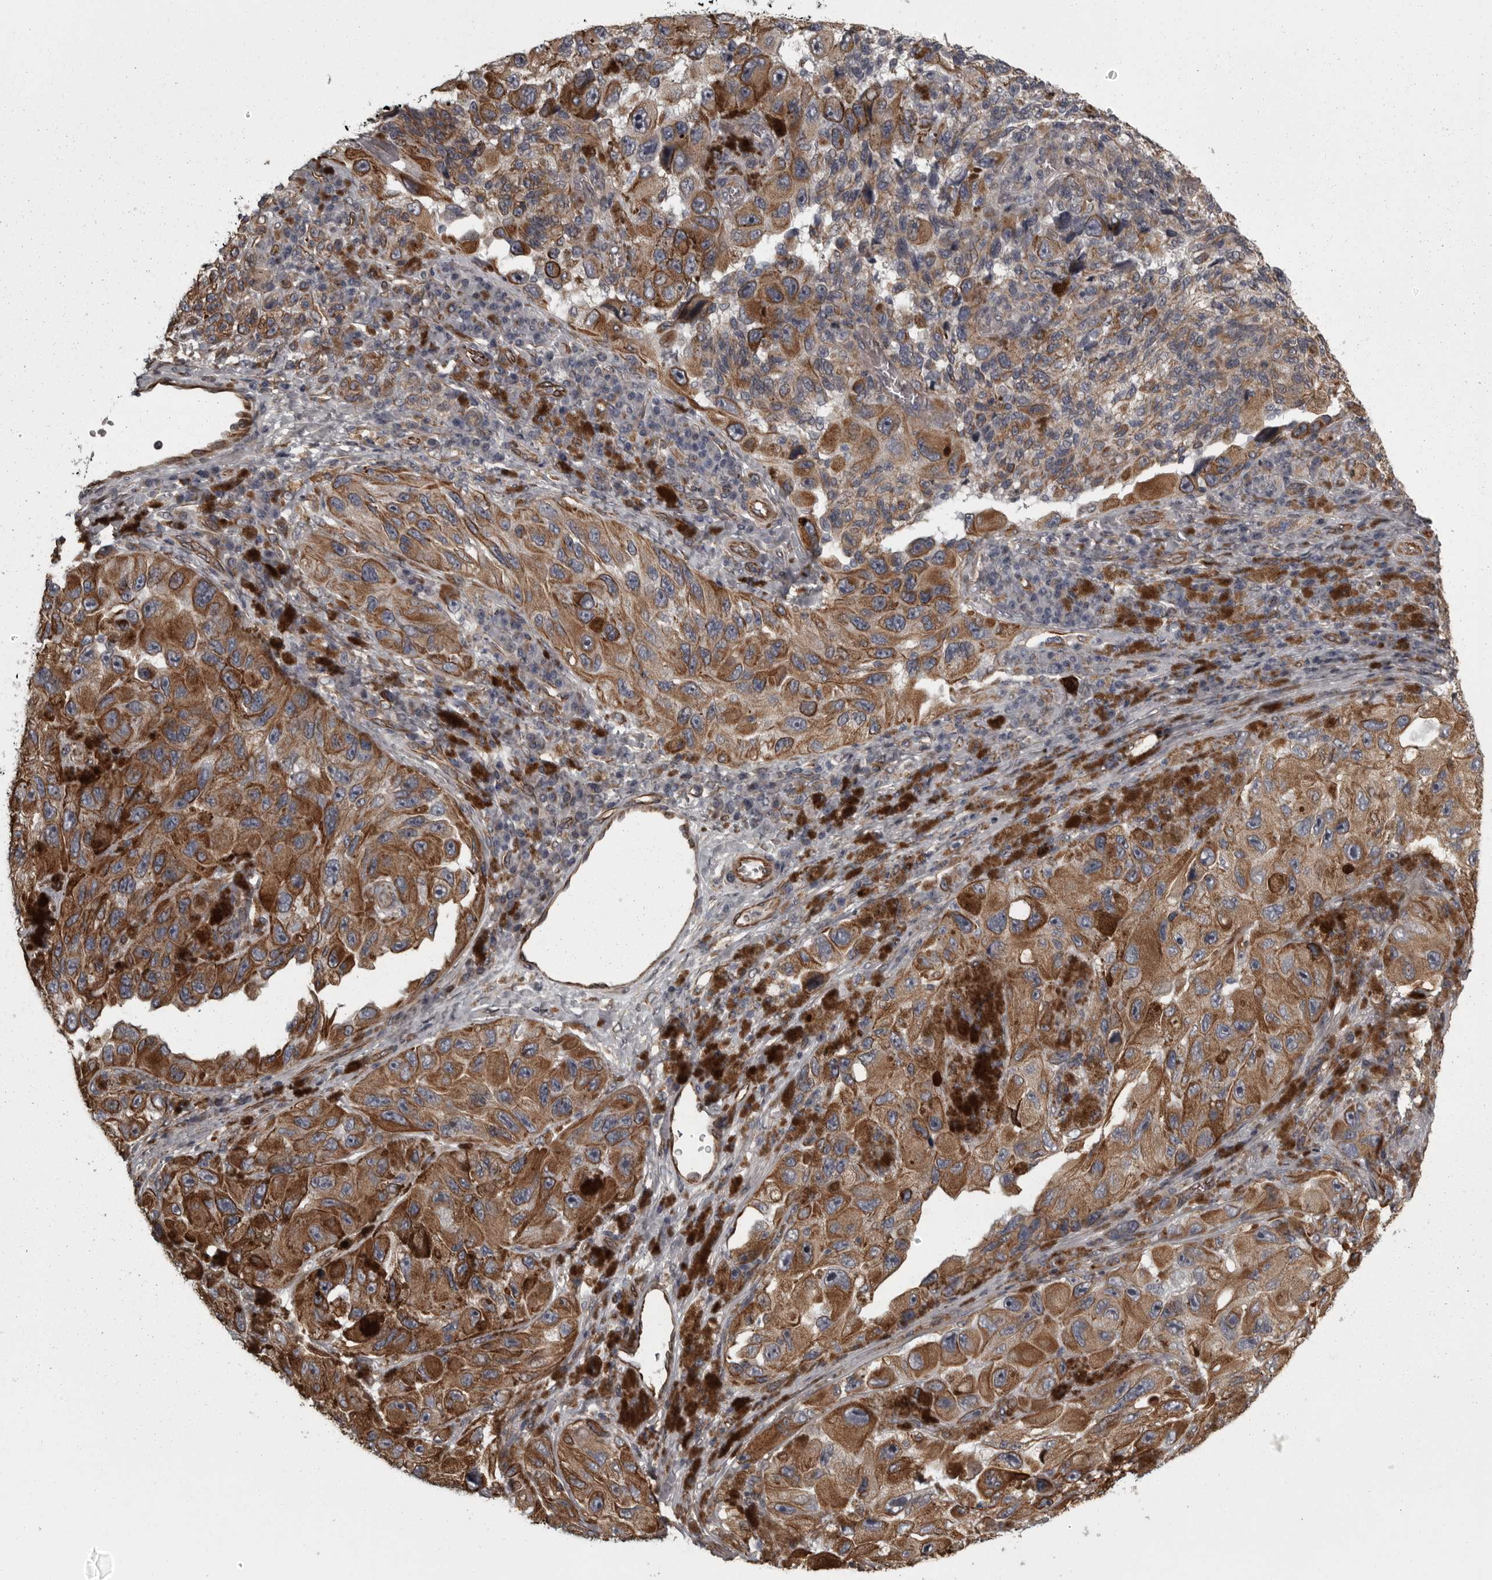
{"staining": {"intensity": "moderate", "quantity": ">75%", "location": "cytoplasmic/membranous"}, "tissue": "melanoma", "cell_type": "Tumor cells", "image_type": "cancer", "snomed": [{"axis": "morphology", "description": "Malignant melanoma, NOS"}, {"axis": "topography", "description": "Skin"}], "caption": "A histopathology image showing moderate cytoplasmic/membranous positivity in approximately >75% of tumor cells in melanoma, as visualized by brown immunohistochemical staining.", "gene": "FAAP100", "patient": {"sex": "female", "age": 73}}